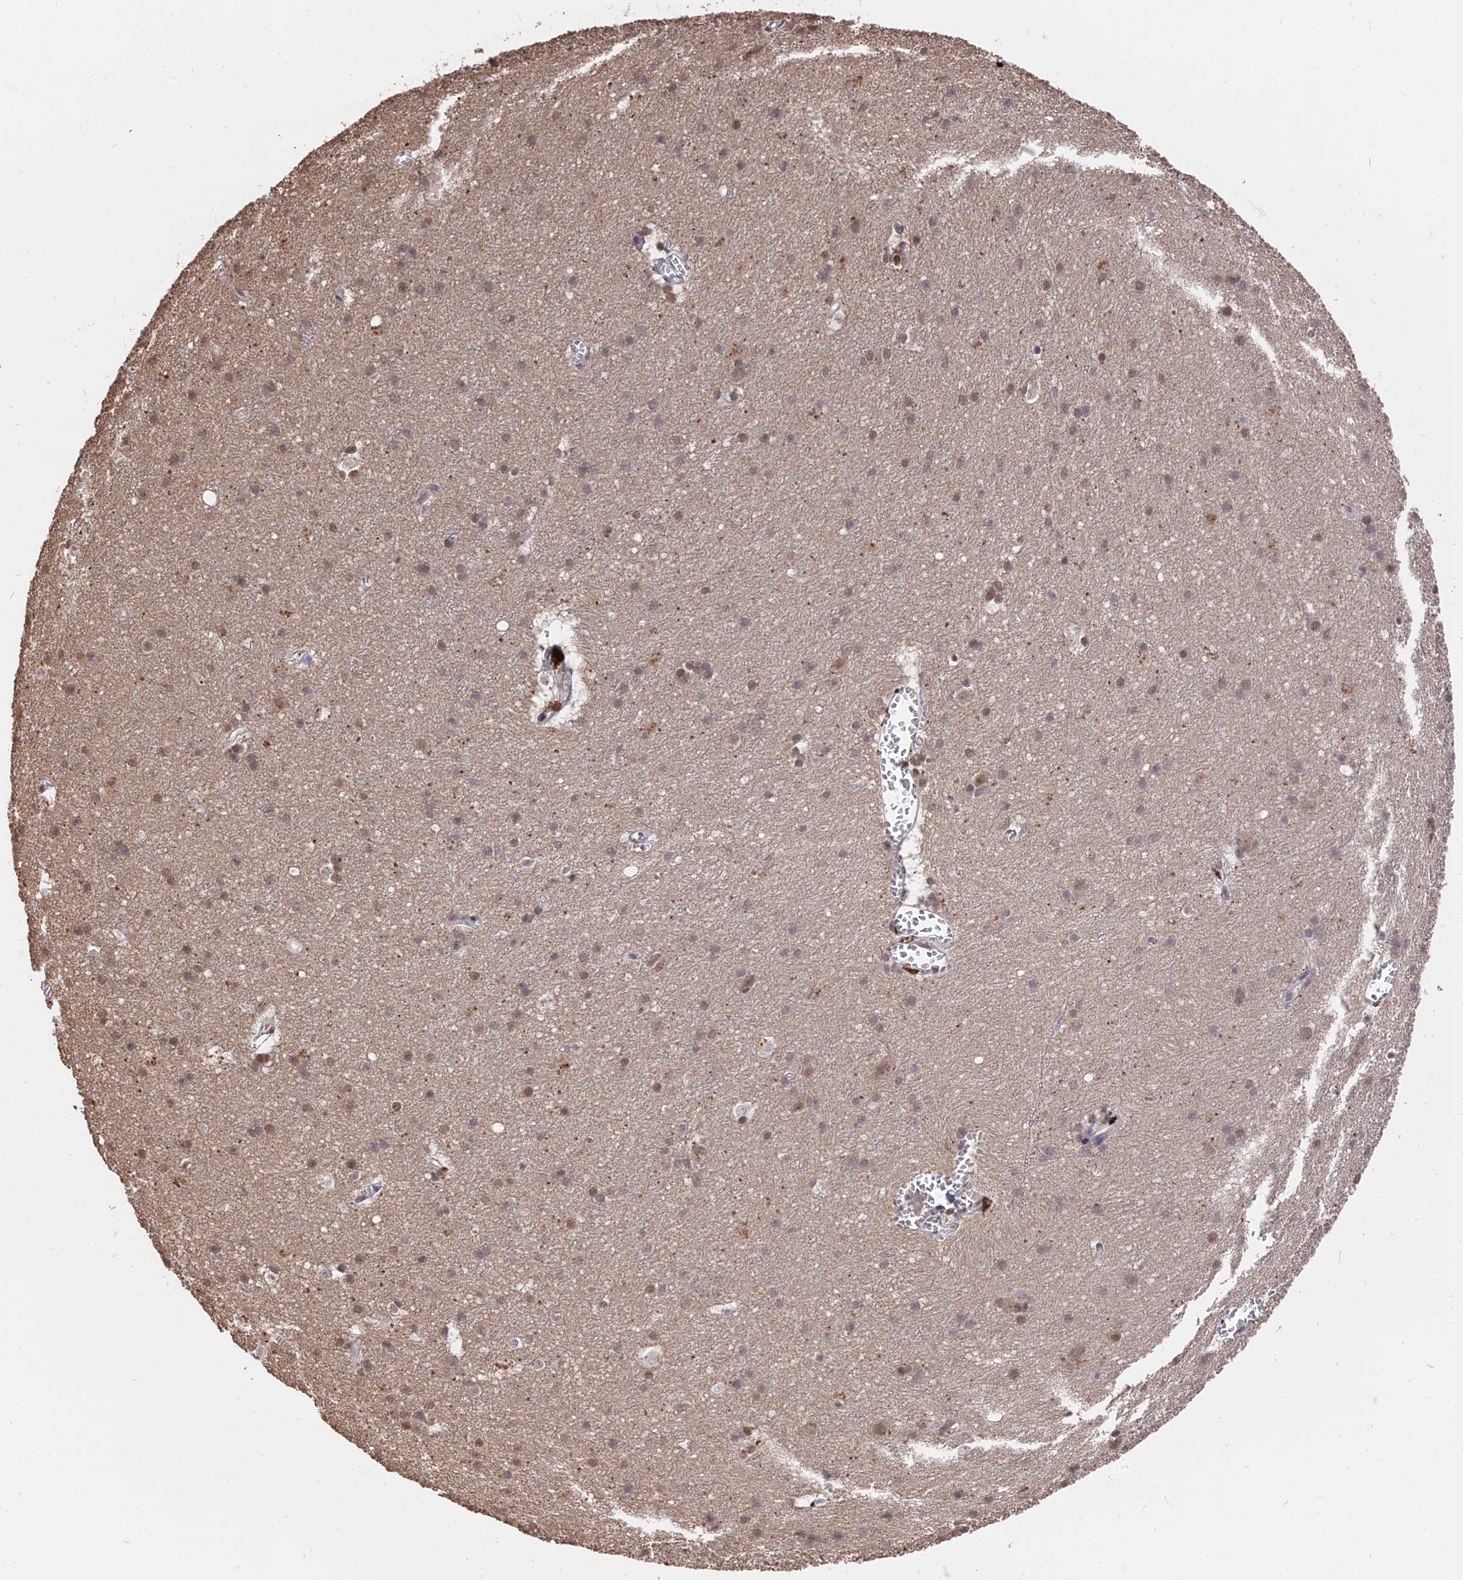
{"staining": {"intensity": "negative", "quantity": "none", "location": "none"}, "tissue": "cerebral cortex", "cell_type": "Endothelial cells", "image_type": "normal", "snomed": [{"axis": "morphology", "description": "Normal tissue, NOS"}, {"axis": "topography", "description": "Cerebral cortex"}], "caption": "IHC image of unremarkable cerebral cortex: cerebral cortex stained with DAB (3,3'-diaminobenzidine) displays no significant protein expression in endothelial cells.", "gene": "NR1H3", "patient": {"sex": "male", "age": 54}}